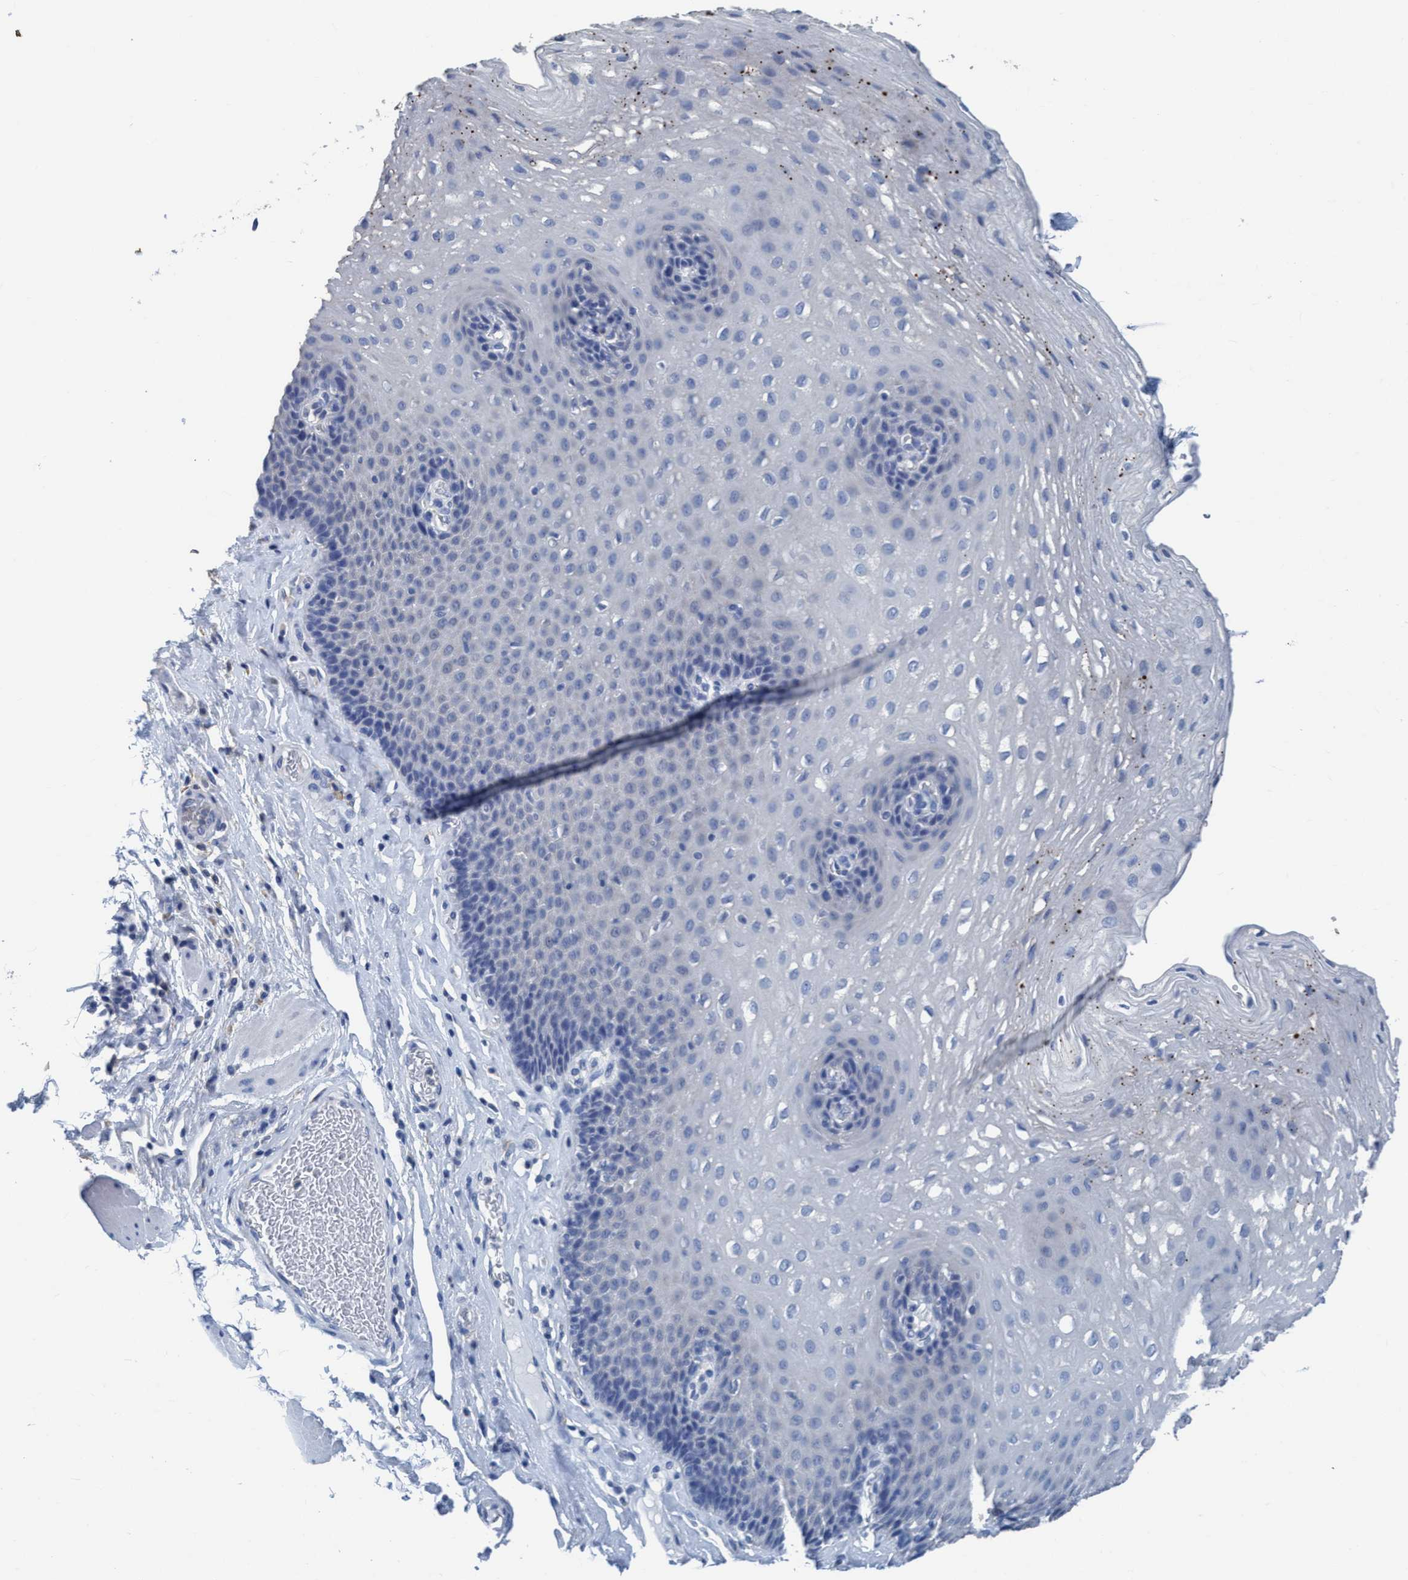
{"staining": {"intensity": "negative", "quantity": "none", "location": "none"}, "tissue": "esophagus", "cell_type": "Squamous epithelial cells", "image_type": "normal", "snomed": [{"axis": "morphology", "description": "Normal tissue, NOS"}, {"axis": "topography", "description": "Esophagus"}], "caption": "Immunohistochemical staining of normal esophagus exhibits no significant expression in squamous epithelial cells.", "gene": "DNAI1", "patient": {"sex": "female", "age": 66}}